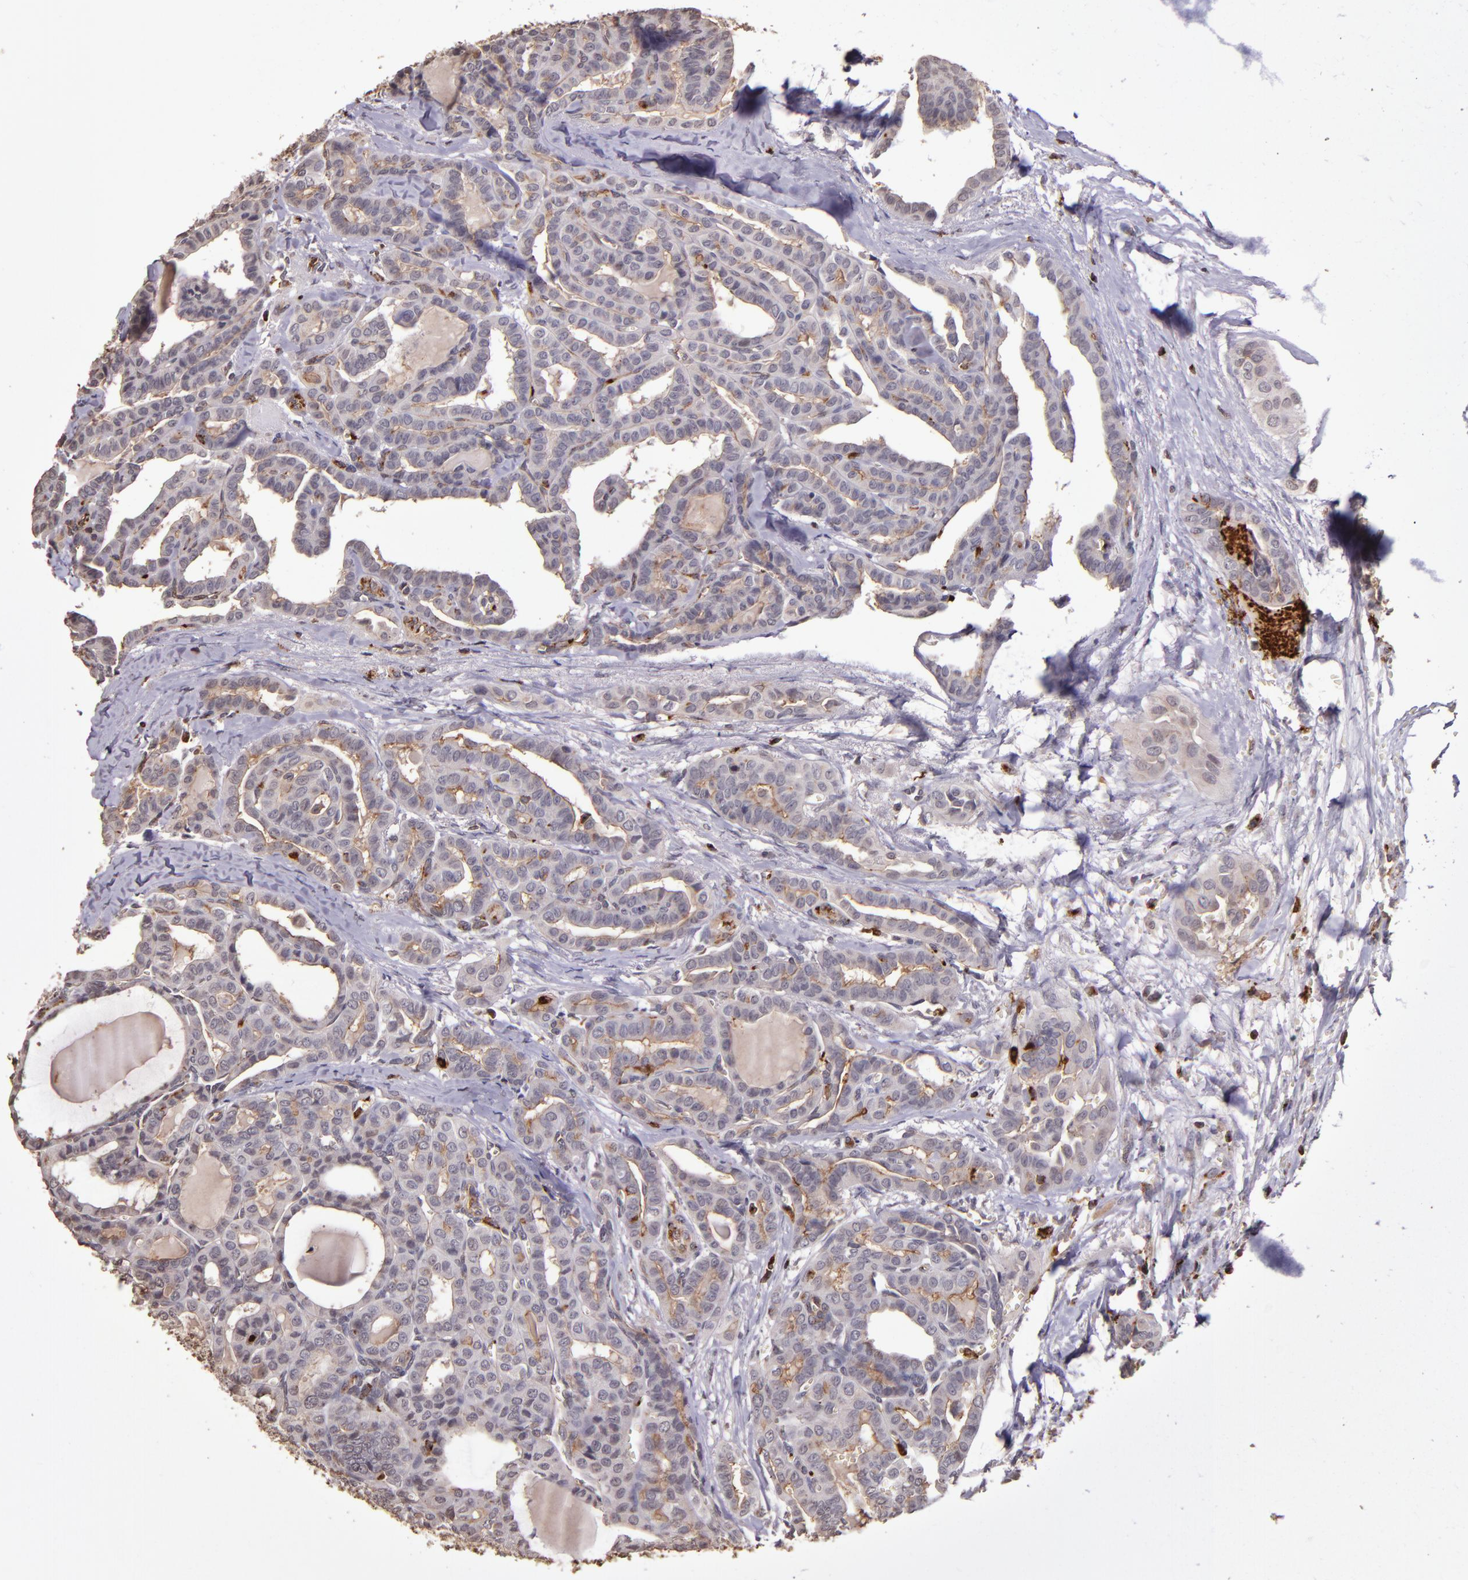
{"staining": {"intensity": "weak", "quantity": "<25%", "location": "cytoplasmic/membranous"}, "tissue": "thyroid cancer", "cell_type": "Tumor cells", "image_type": "cancer", "snomed": [{"axis": "morphology", "description": "Carcinoma, NOS"}, {"axis": "topography", "description": "Thyroid gland"}], "caption": "Thyroid cancer (carcinoma) stained for a protein using IHC shows no positivity tumor cells.", "gene": "SLC2A3", "patient": {"sex": "female", "age": 91}}